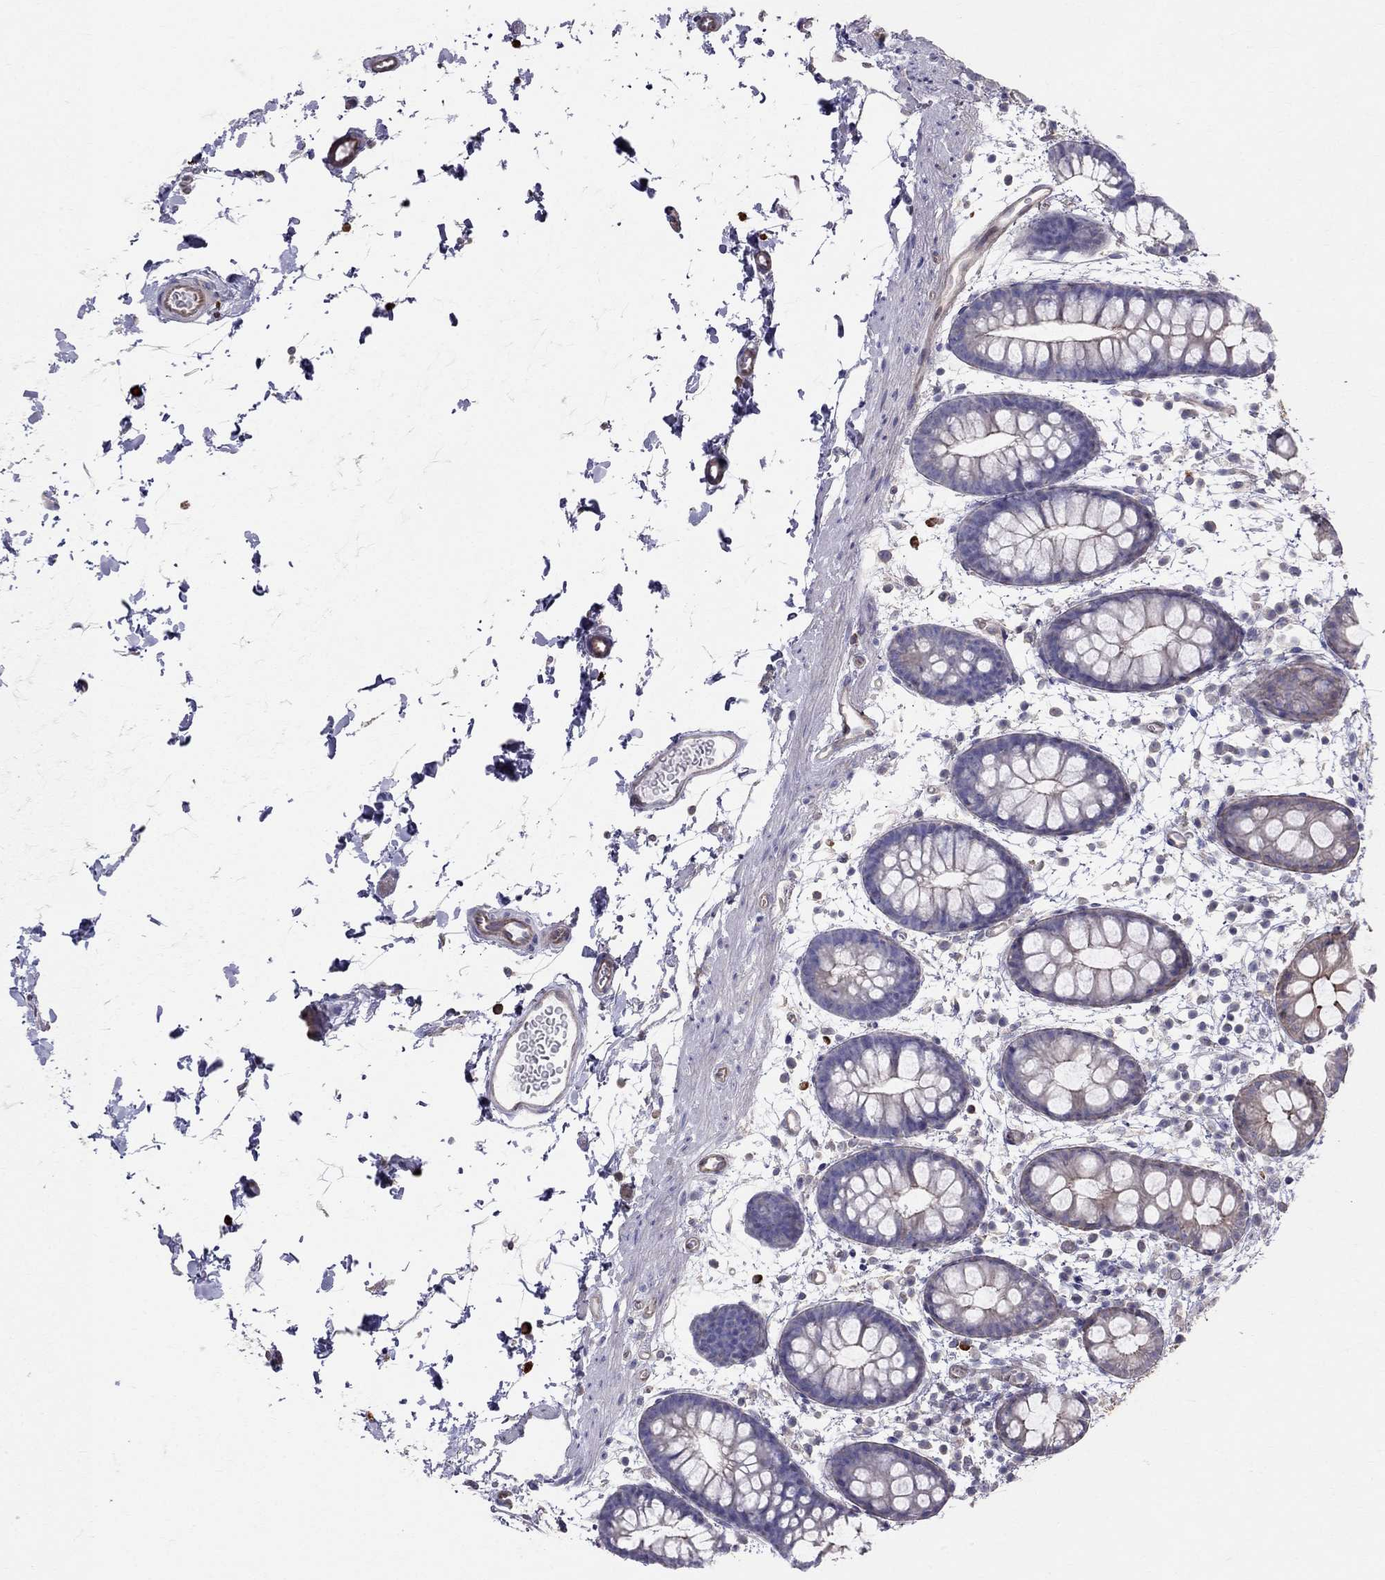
{"staining": {"intensity": "strong", "quantity": "<25%", "location": "cytoplasmic/membranous"}, "tissue": "rectum", "cell_type": "Glandular cells", "image_type": "normal", "snomed": [{"axis": "morphology", "description": "Normal tissue, NOS"}, {"axis": "topography", "description": "Rectum"}], "caption": "IHC (DAB) staining of benign rectum displays strong cytoplasmic/membranous protein positivity in approximately <25% of glandular cells.", "gene": "ENOX1", "patient": {"sex": "male", "age": 57}}